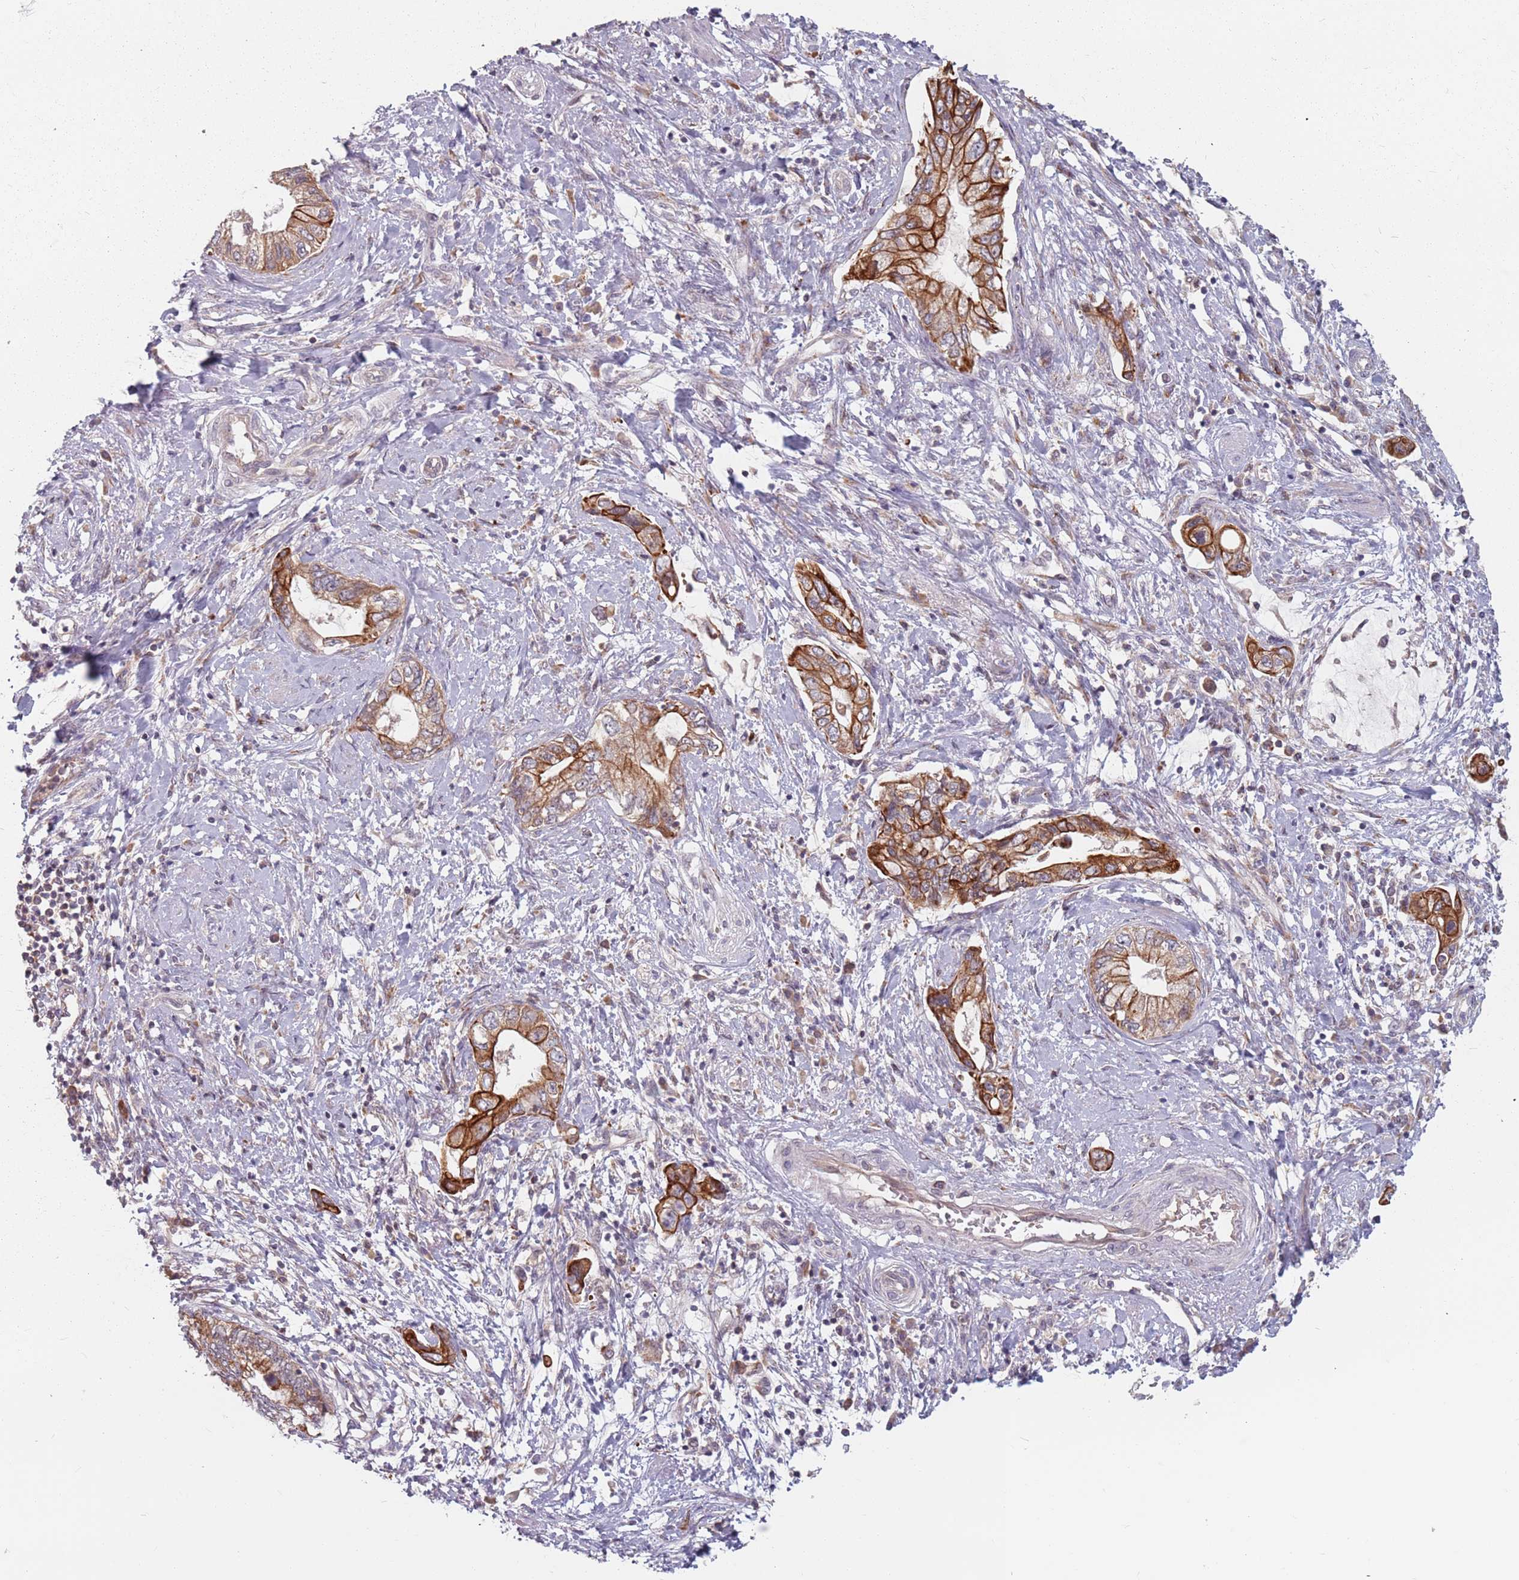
{"staining": {"intensity": "strong", "quantity": "25%-75%", "location": "cytoplasmic/membranous"}, "tissue": "pancreatic cancer", "cell_type": "Tumor cells", "image_type": "cancer", "snomed": [{"axis": "morphology", "description": "Adenocarcinoma, NOS"}, {"axis": "topography", "description": "Pancreas"}], "caption": "This photomicrograph exhibits immunohistochemistry staining of human pancreatic cancer (adenocarcinoma), with high strong cytoplasmic/membranous positivity in about 25%-75% of tumor cells.", "gene": "ADAL", "patient": {"sex": "female", "age": 73}}